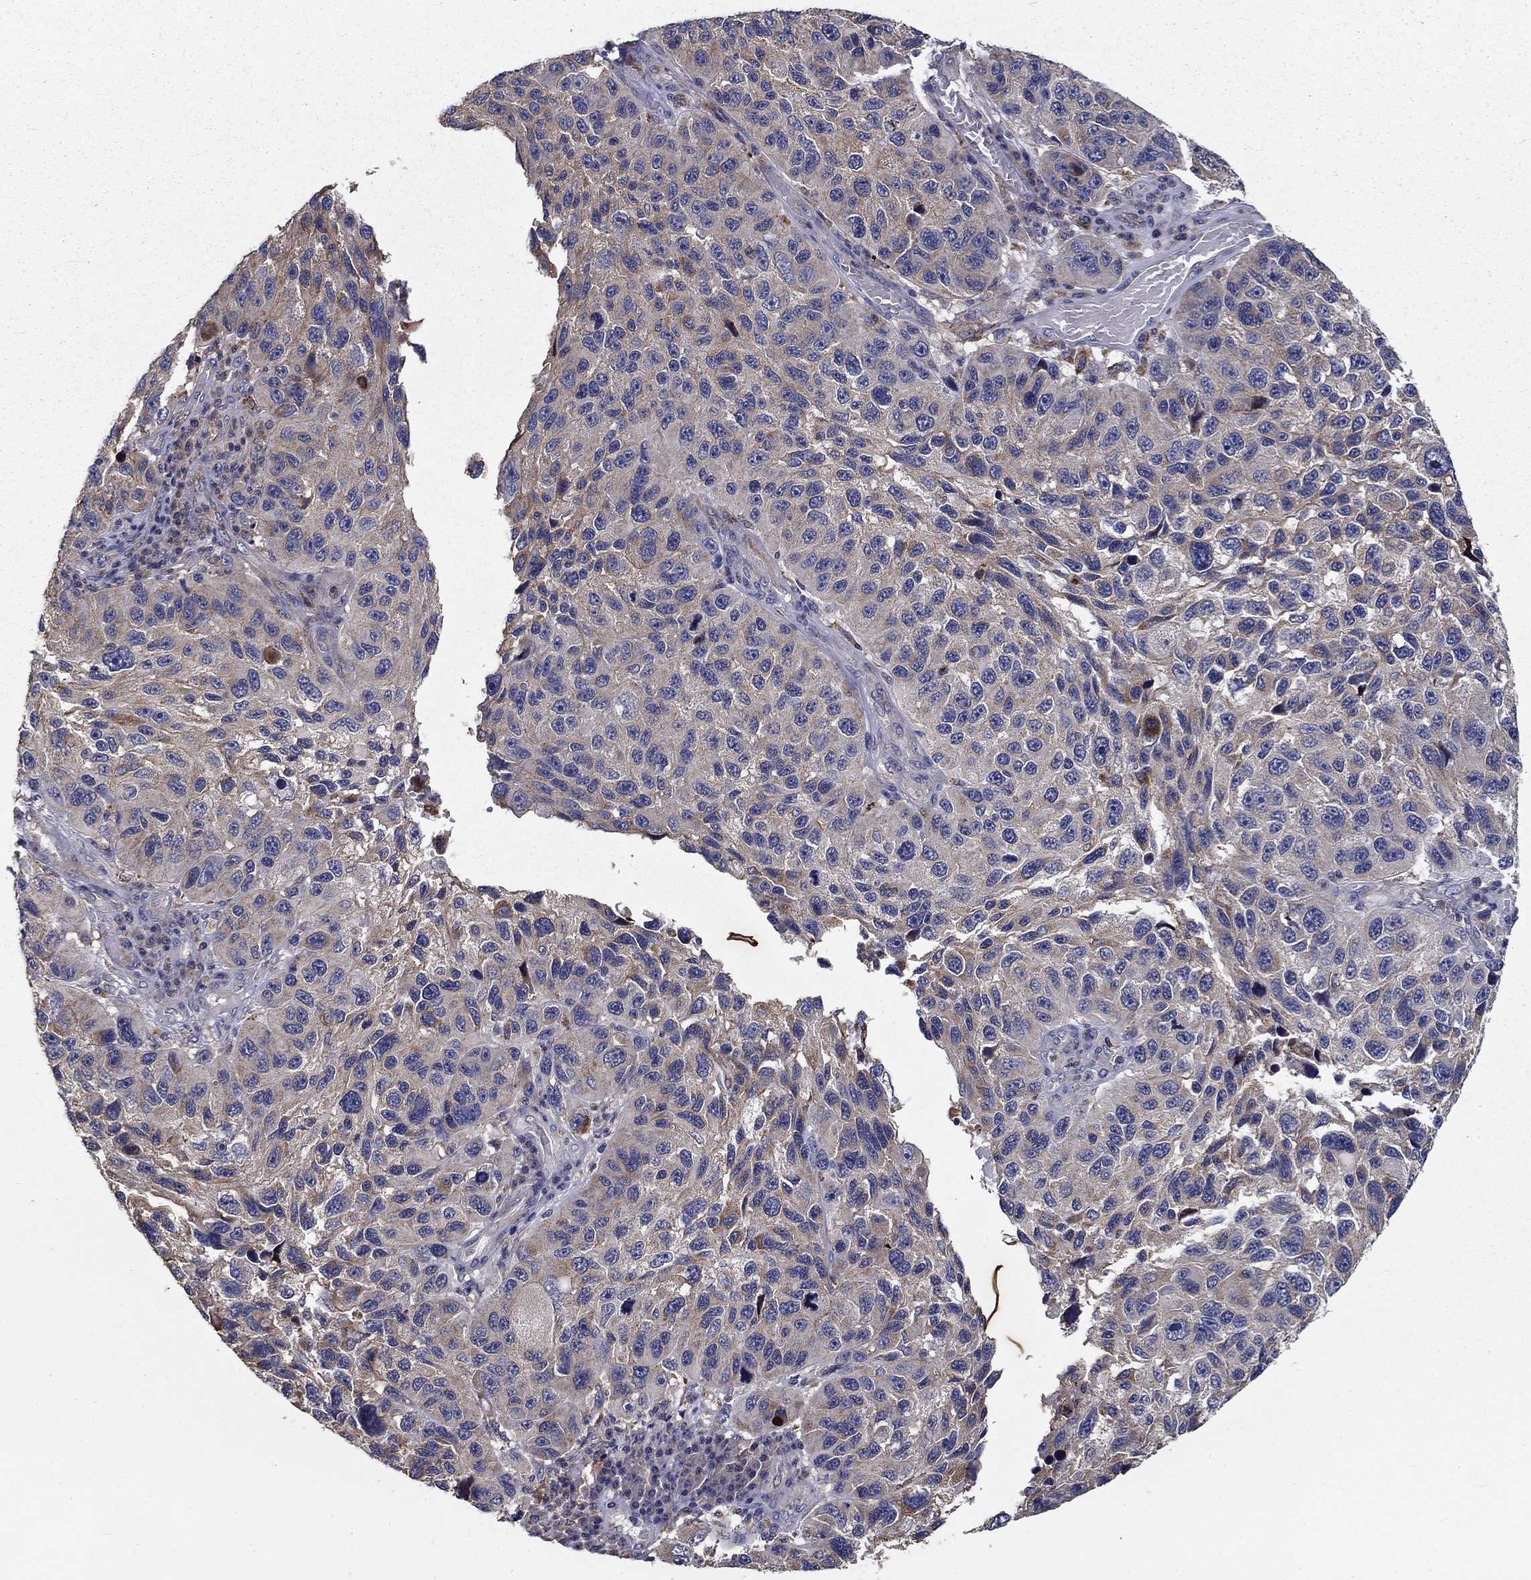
{"staining": {"intensity": "strong", "quantity": "<25%", "location": "cytoplasmic/membranous"}, "tissue": "melanoma", "cell_type": "Tumor cells", "image_type": "cancer", "snomed": [{"axis": "morphology", "description": "Malignant melanoma, NOS"}, {"axis": "topography", "description": "Skin"}], "caption": "Immunohistochemical staining of melanoma reveals medium levels of strong cytoplasmic/membranous expression in about <25% of tumor cells. (Brightfield microscopy of DAB IHC at high magnification).", "gene": "ALDH4A1", "patient": {"sex": "male", "age": 53}}